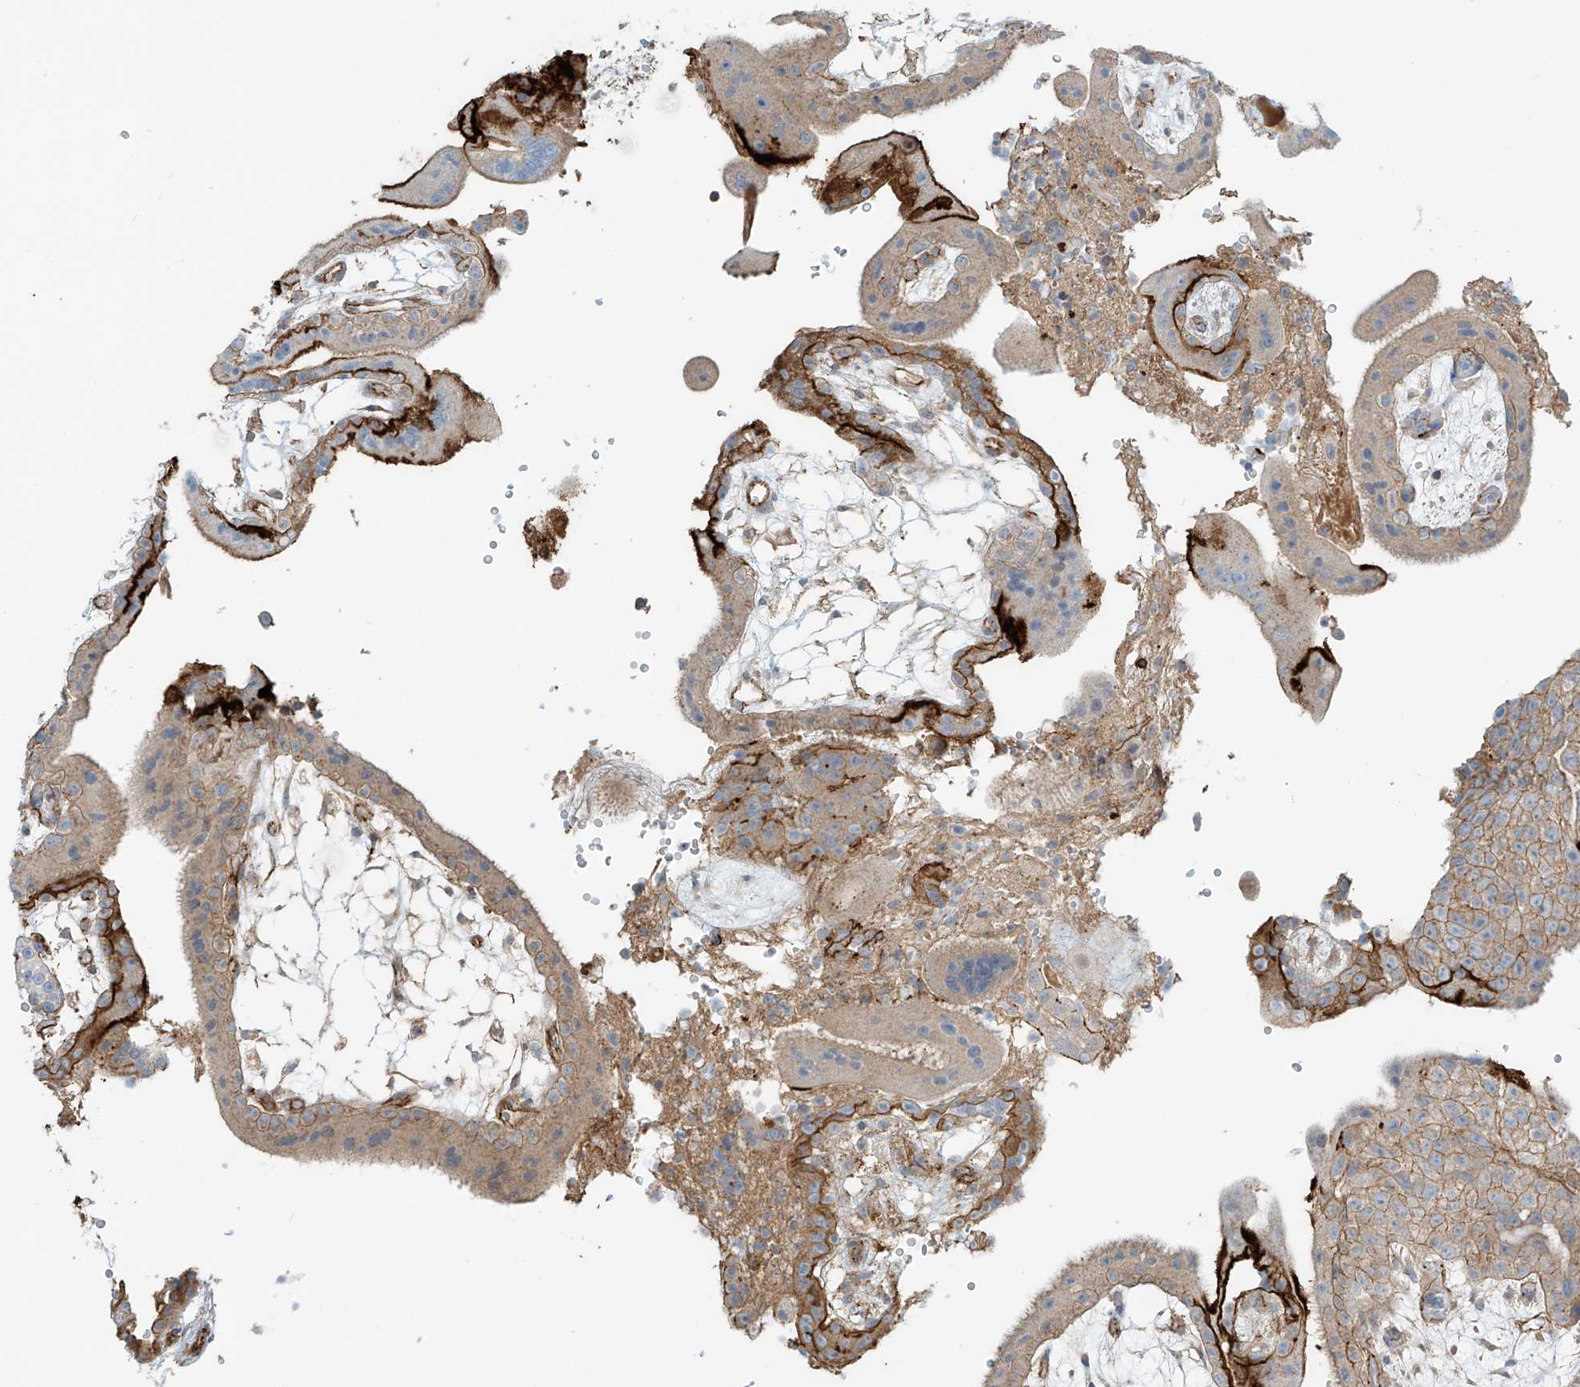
{"staining": {"intensity": "strong", "quantity": "25%-75%", "location": "cytoplasmic/membranous"}, "tissue": "placenta", "cell_type": "Trophoblastic cells", "image_type": "normal", "snomed": [{"axis": "morphology", "description": "Normal tissue, NOS"}, {"axis": "topography", "description": "Placenta"}], "caption": "The immunohistochemical stain highlights strong cytoplasmic/membranous staining in trophoblastic cells of normal placenta.", "gene": "SLC9A2", "patient": {"sex": "female", "age": 18}}